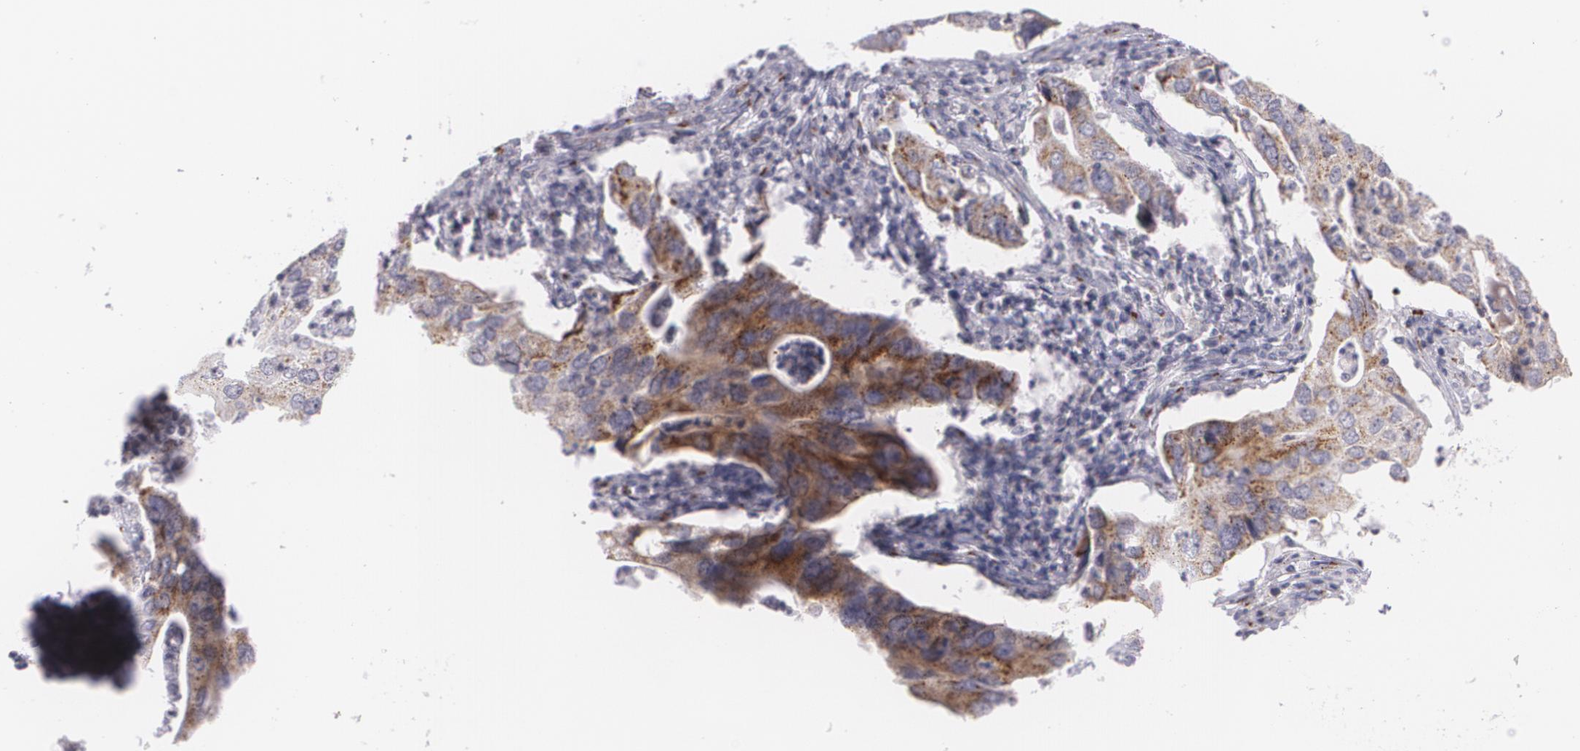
{"staining": {"intensity": "moderate", "quantity": ">75%", "location": "cytoplasmic/membranous"}, "tissue": "lung cancer", "cell_type": "Tumor cells", "image_type": "cancer", "snomed": [{"axis": "morphology", "description": "Adenocarcinoma, NOS"}, {"axis": "topography", "description": "Lung"}], "caption": "A high-resolution photomicrograph shows immunohistochemistry staining of lung adenocarcinoma, which exhibits moderate cytoplasmic/membranous staining in about >75% of tumor cells.", "gene": "CILK1", "patient": {"sex": "male", "age": 48}}